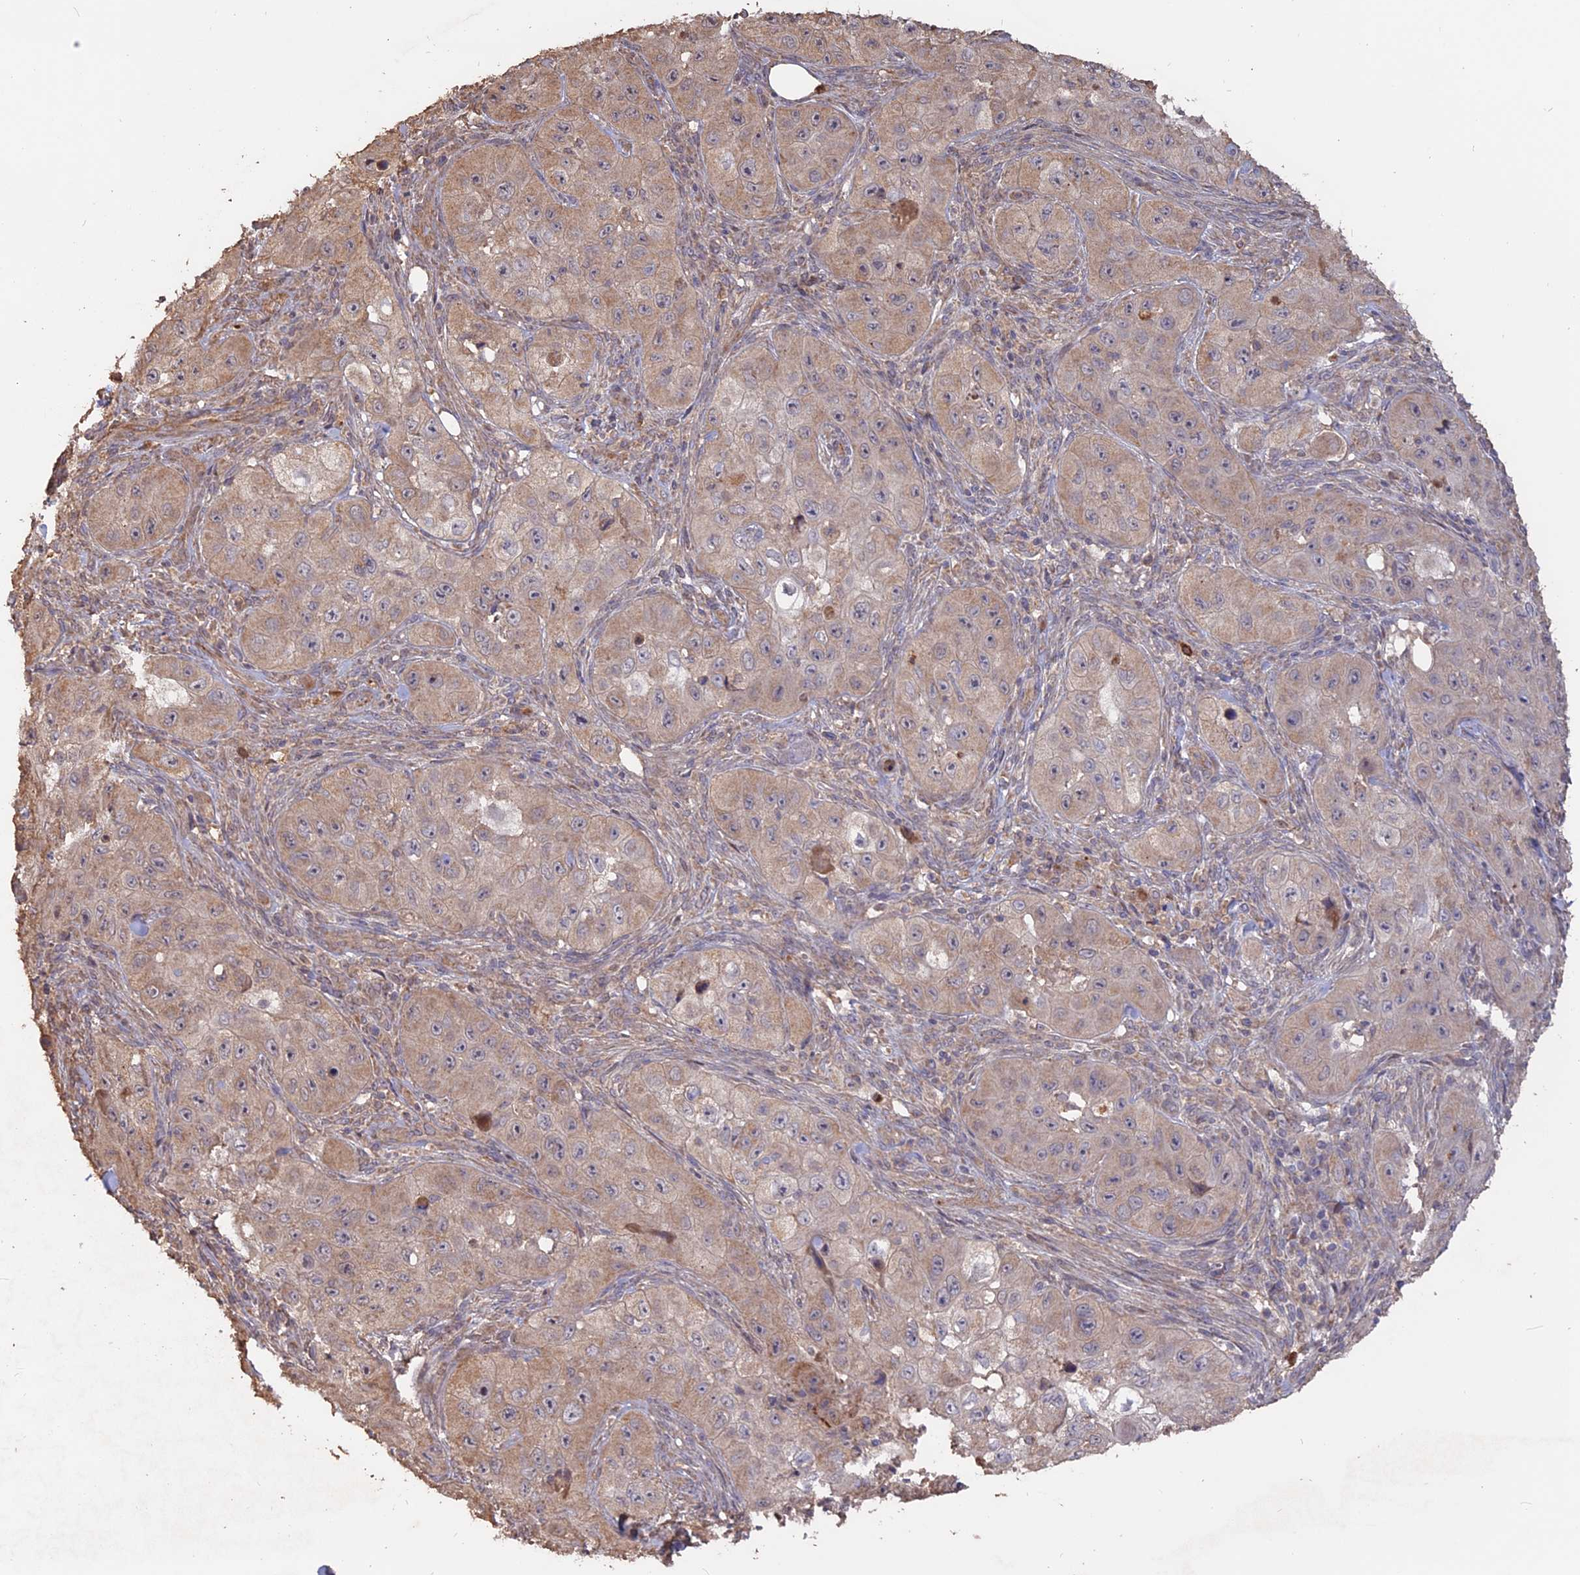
{"staining": {"intensity": "weak", "quantity": "25%-75%", "location": "cytoplasmic/membranous"}, "tissue": "skin cancer", "cell_type": "Tumor cells", "image_type": "cancer", "snomed": [{"axis": "morphology", "description": "Squamous cell carcinoma, NOS"}, {"axis": "topography", "description": "Skin"}, {"axis": "topography", "description": "Subcutis"}], "caption": "Protein staining of skin cancer tissue shows weak cytoplasmic/membranous expression in approximately 25%-75% of tumor cells.", "gene": "LAYN", "patient": {"sex": "male", "age": 73}}